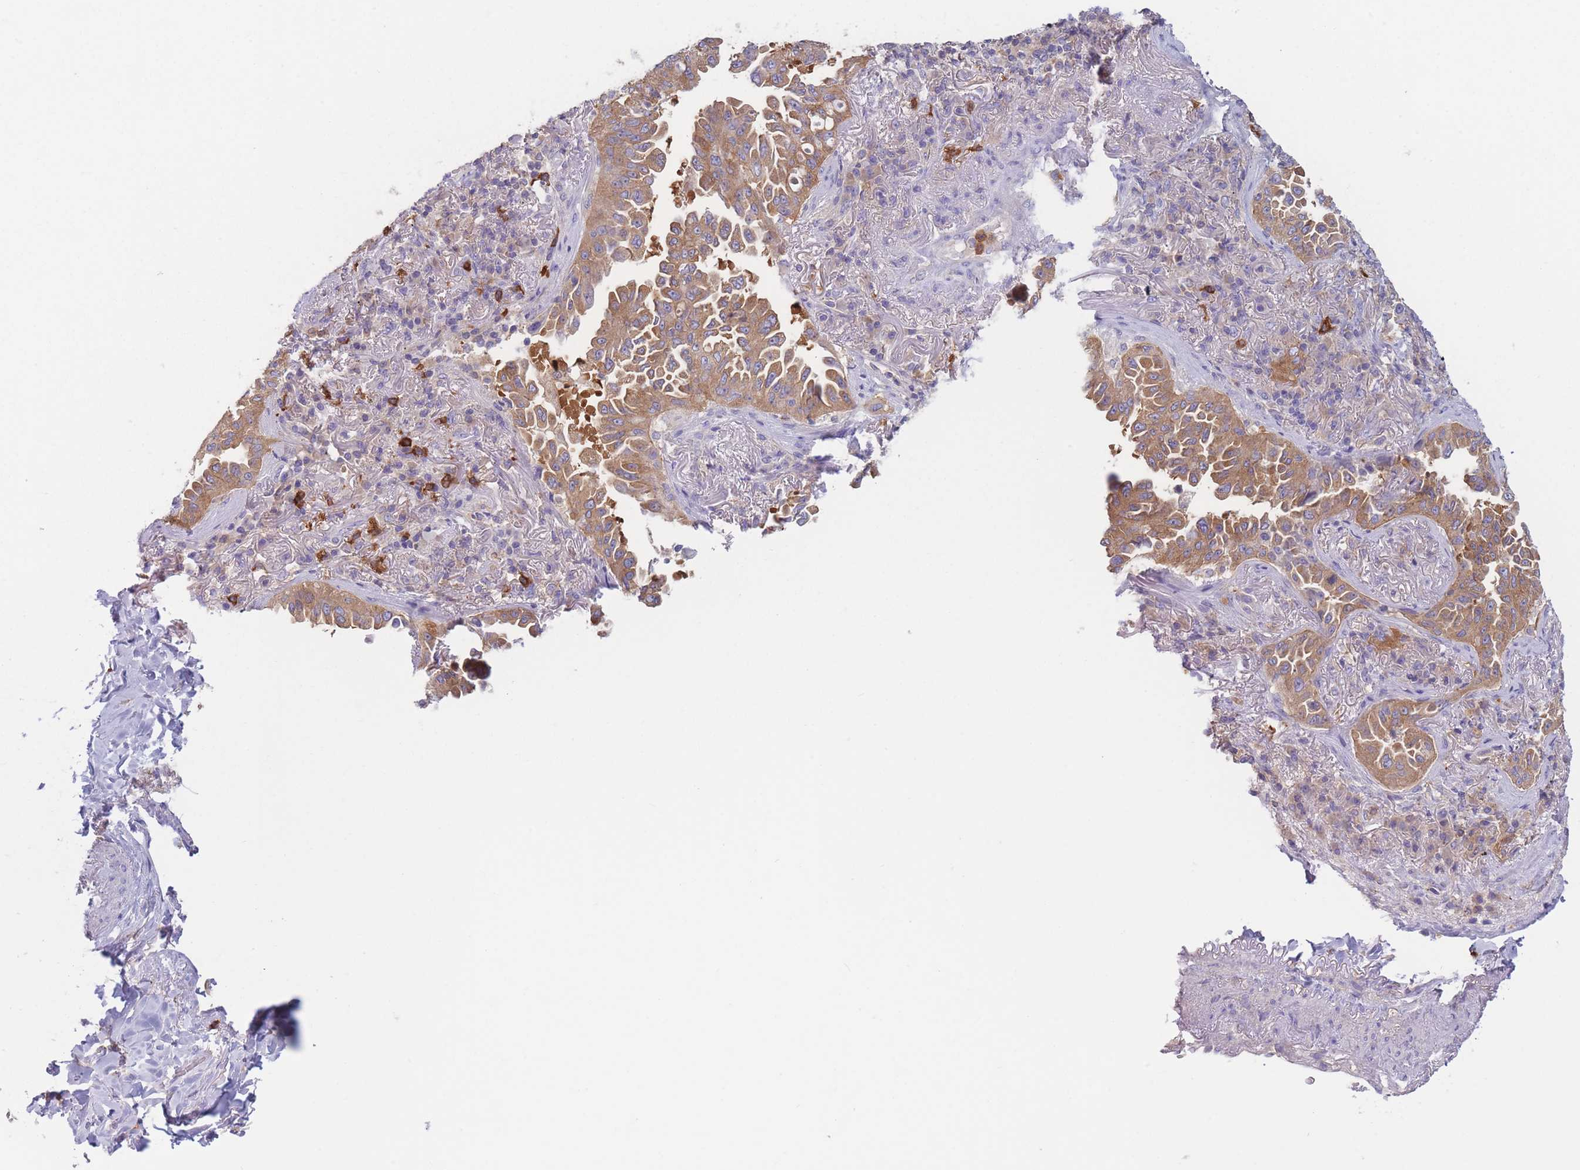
{"staining": {"intensity": "moderate", "quantity": ">75%", "location": "cytoplasmic/membranous"}, "tissue": "lung cancer", "cell_type": "Tumor cells", "image_type": "cancer", "snomed": [{"axis": "morphology", "description": "Adenocarcinoma, NOS"}, {"axis": "topography", "description": "Lung"}], "caption": "Immunohistochemistry of lung cancer reveals medium levels of moderate cytoplasmic/membranous positivity in approximately >75% of tumor cells.", "gene": "ST3GAL4", "patient": {"sex": "female", "age": 69}}